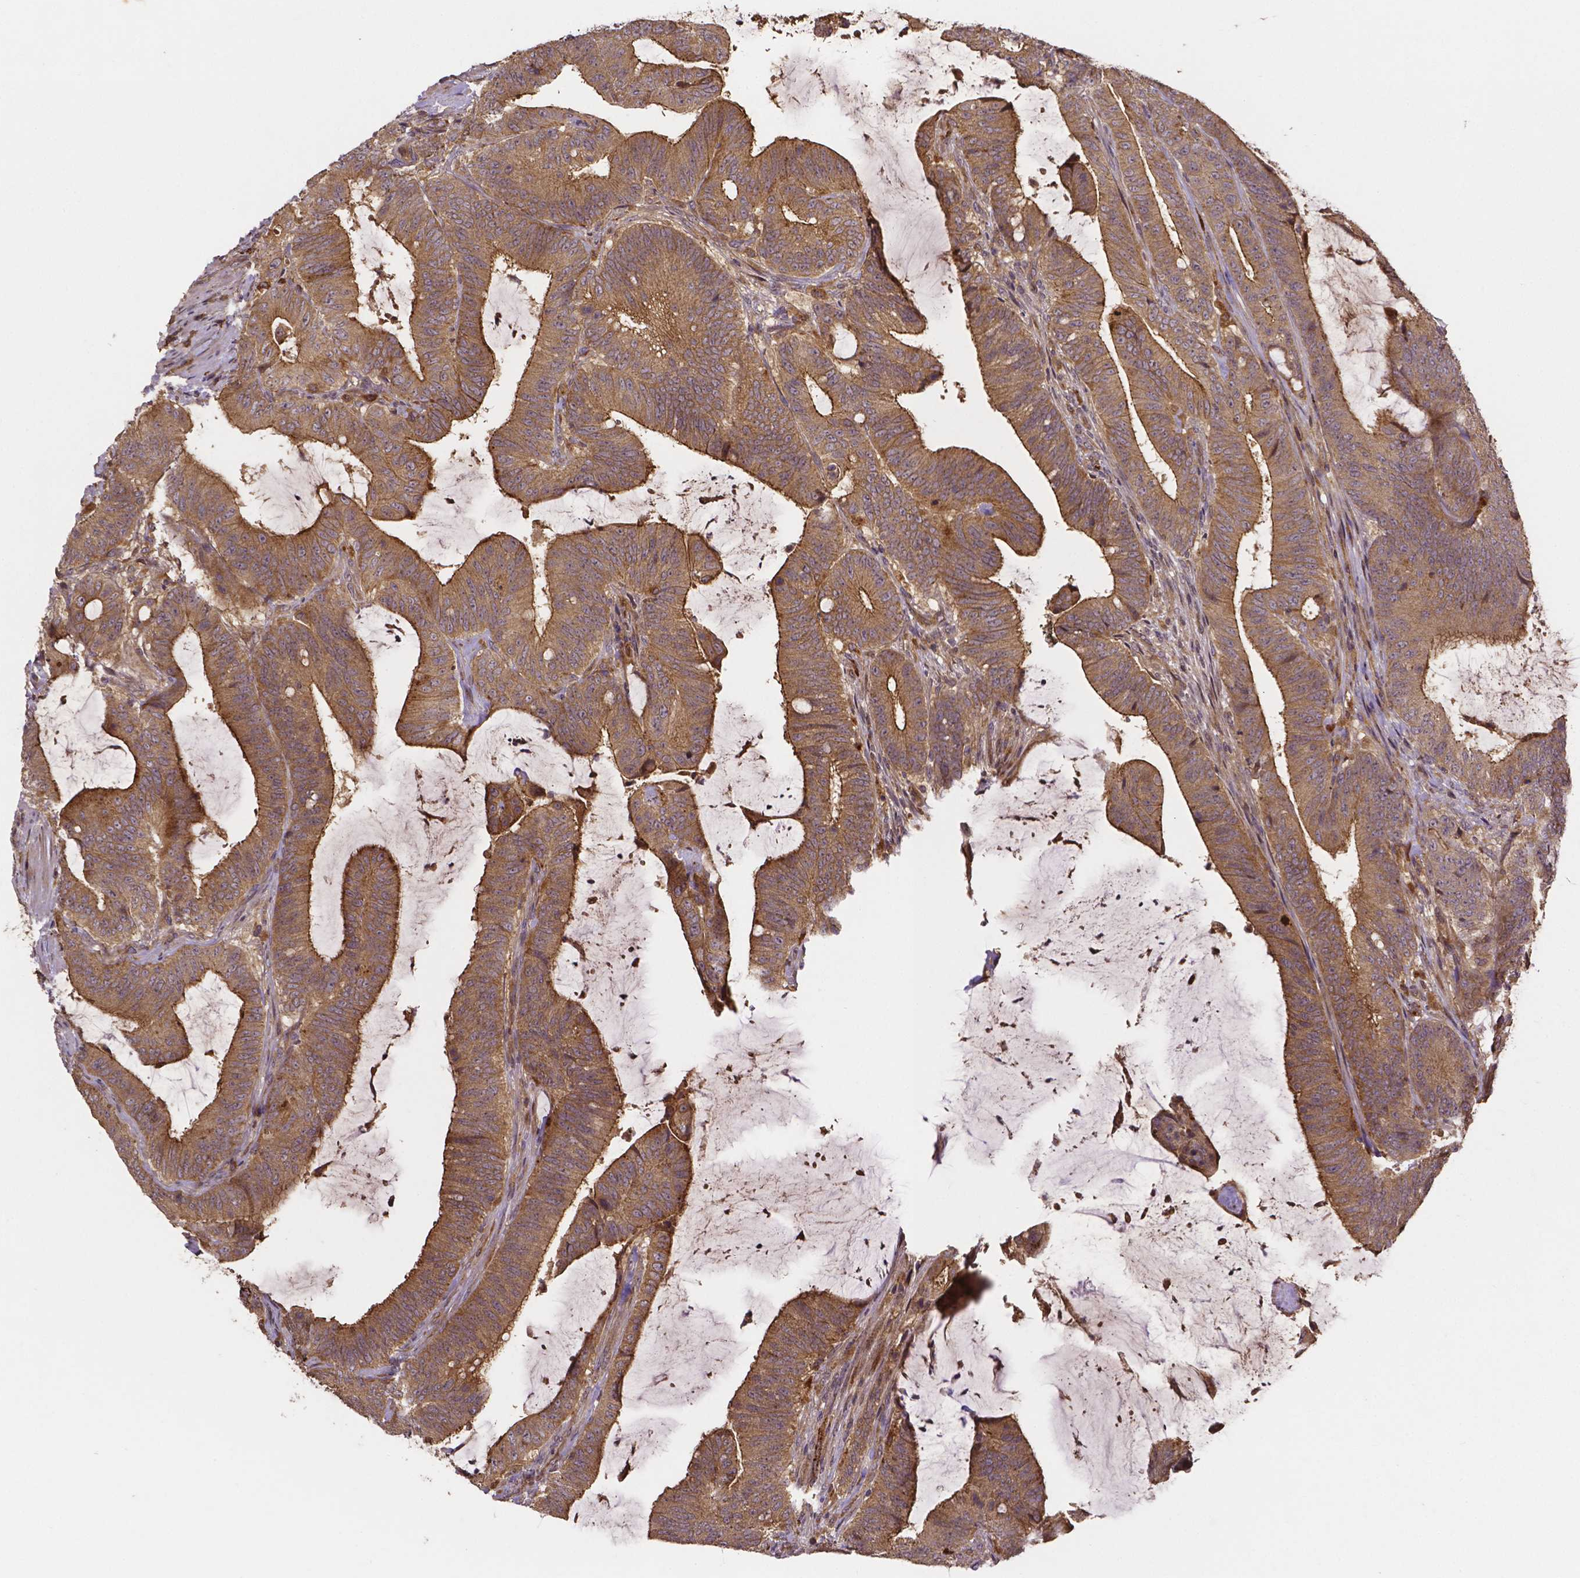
{"staining": {"intensity": "moderate", "quantity": ">75%", "location": "cytoplasmic/membranous"}, "tissue": "colorectal cancer", "cell_type": "Tumor cells", "image_type": "cancer", "snomed": [{"axis": "morphology", "description": "Adenocarcinoma, NOS"}, {"axis": "topography", "description": "Colon"}], "caption": "A histopathology image showing moderate cytoplasmic/membranous staining in approximately >75% of tumor cells in adenocarcinoma (colorectal), as visualized by brown immunohistochemical staining.", "gene": "RNF123", "patient": {"sex": "female", "age": 43}}